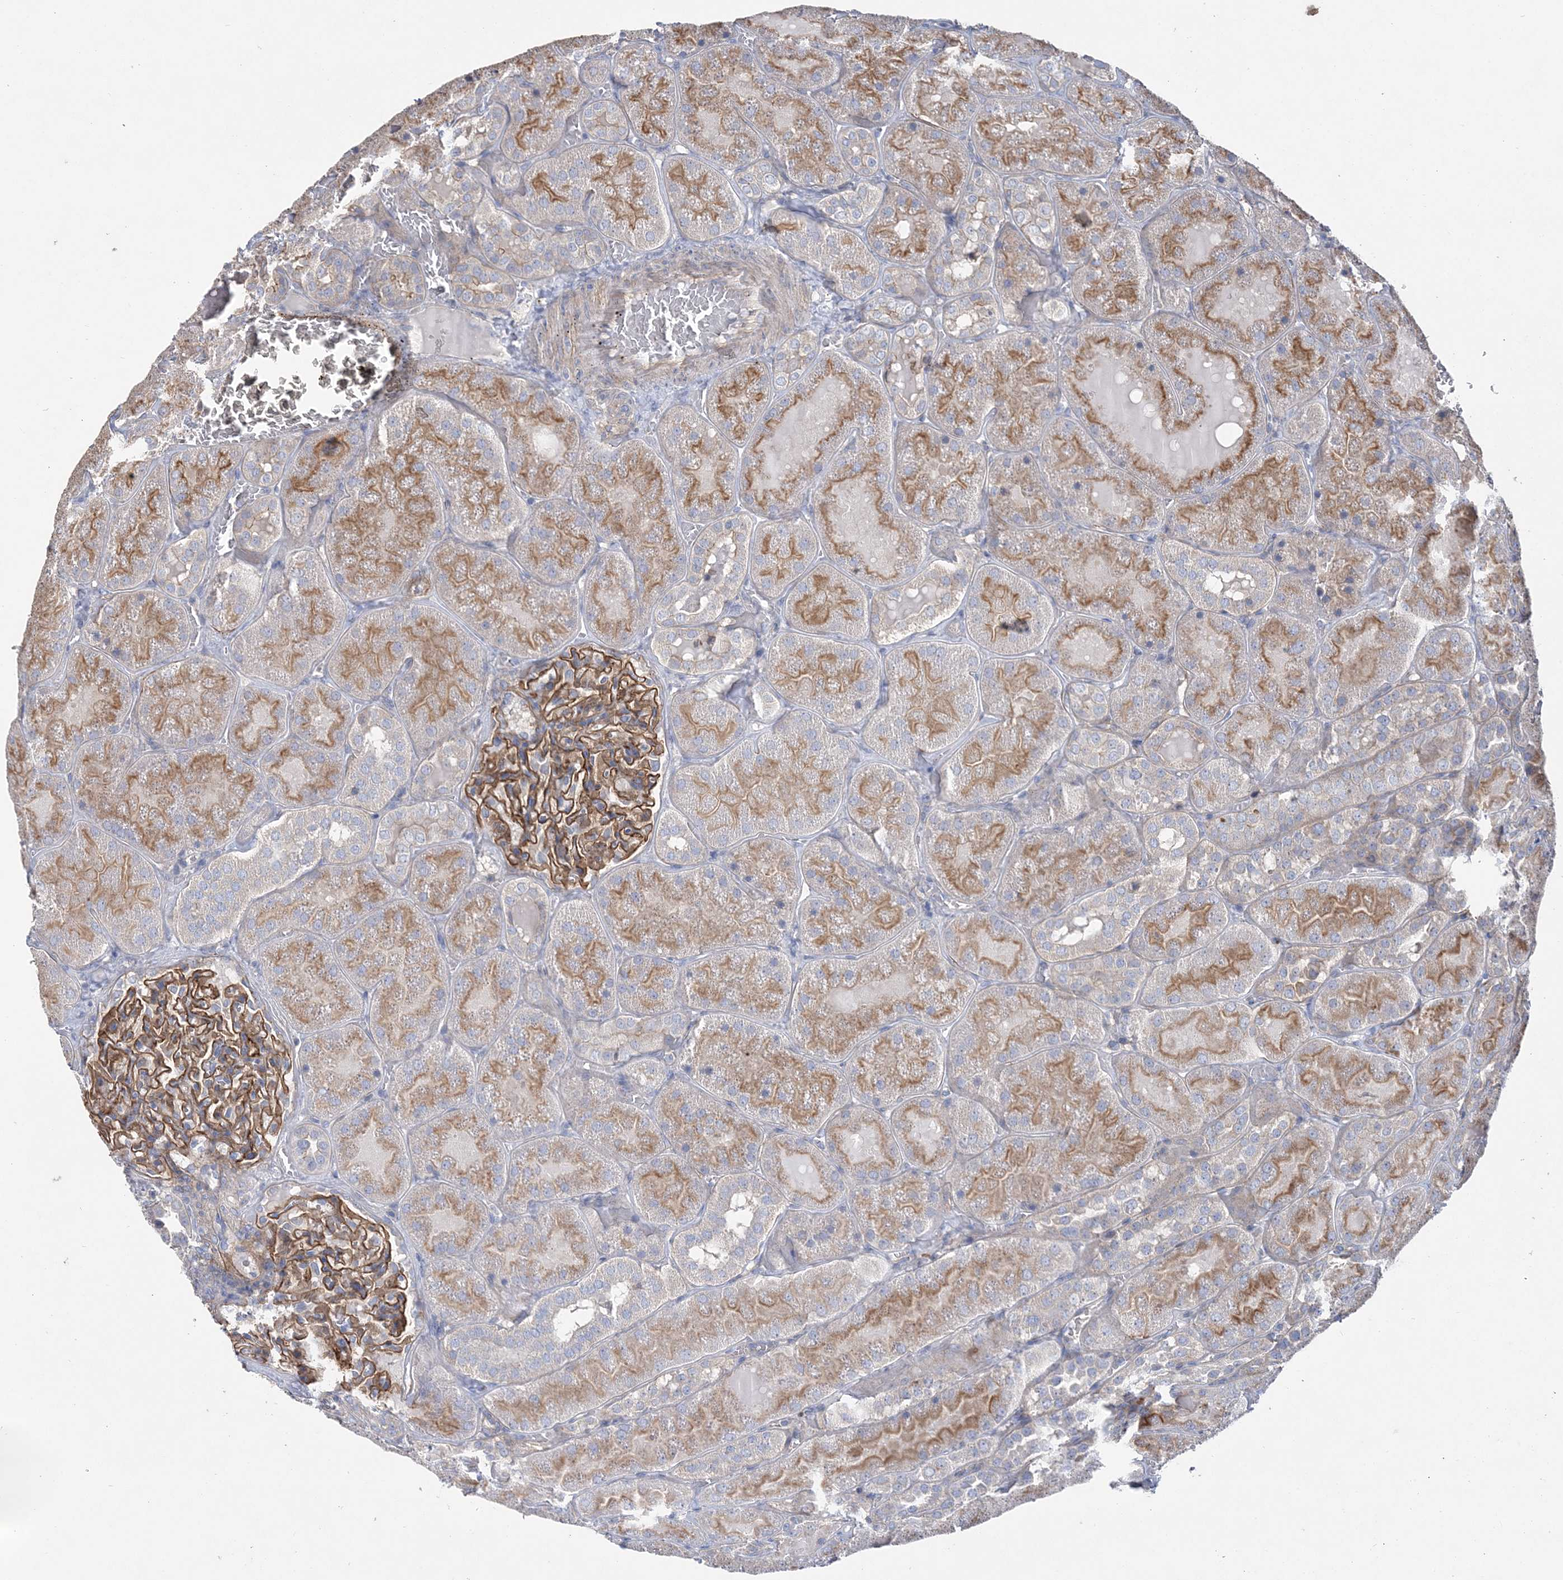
{"staining": {"intensity": "strong", "quantity": ">75%", "location": "cytoplasmic/membranous"}, "tissue": "kidney", "cell_type": "Cells in glomeruli", "image_type": "normal", "snomed": [{"axis": "morphology", "description": "Normal tissue, NOS"}, {"axis": "topography", "description": "Kidney"}], "caption": "Immunohistochemical staining of normal human kidney displays strong cytoplasmic/membranous protein staining in approximately >75% of cells in glomeruli.", "gene": "PIGC", "patient": {"sex": "male", "age": 28}}